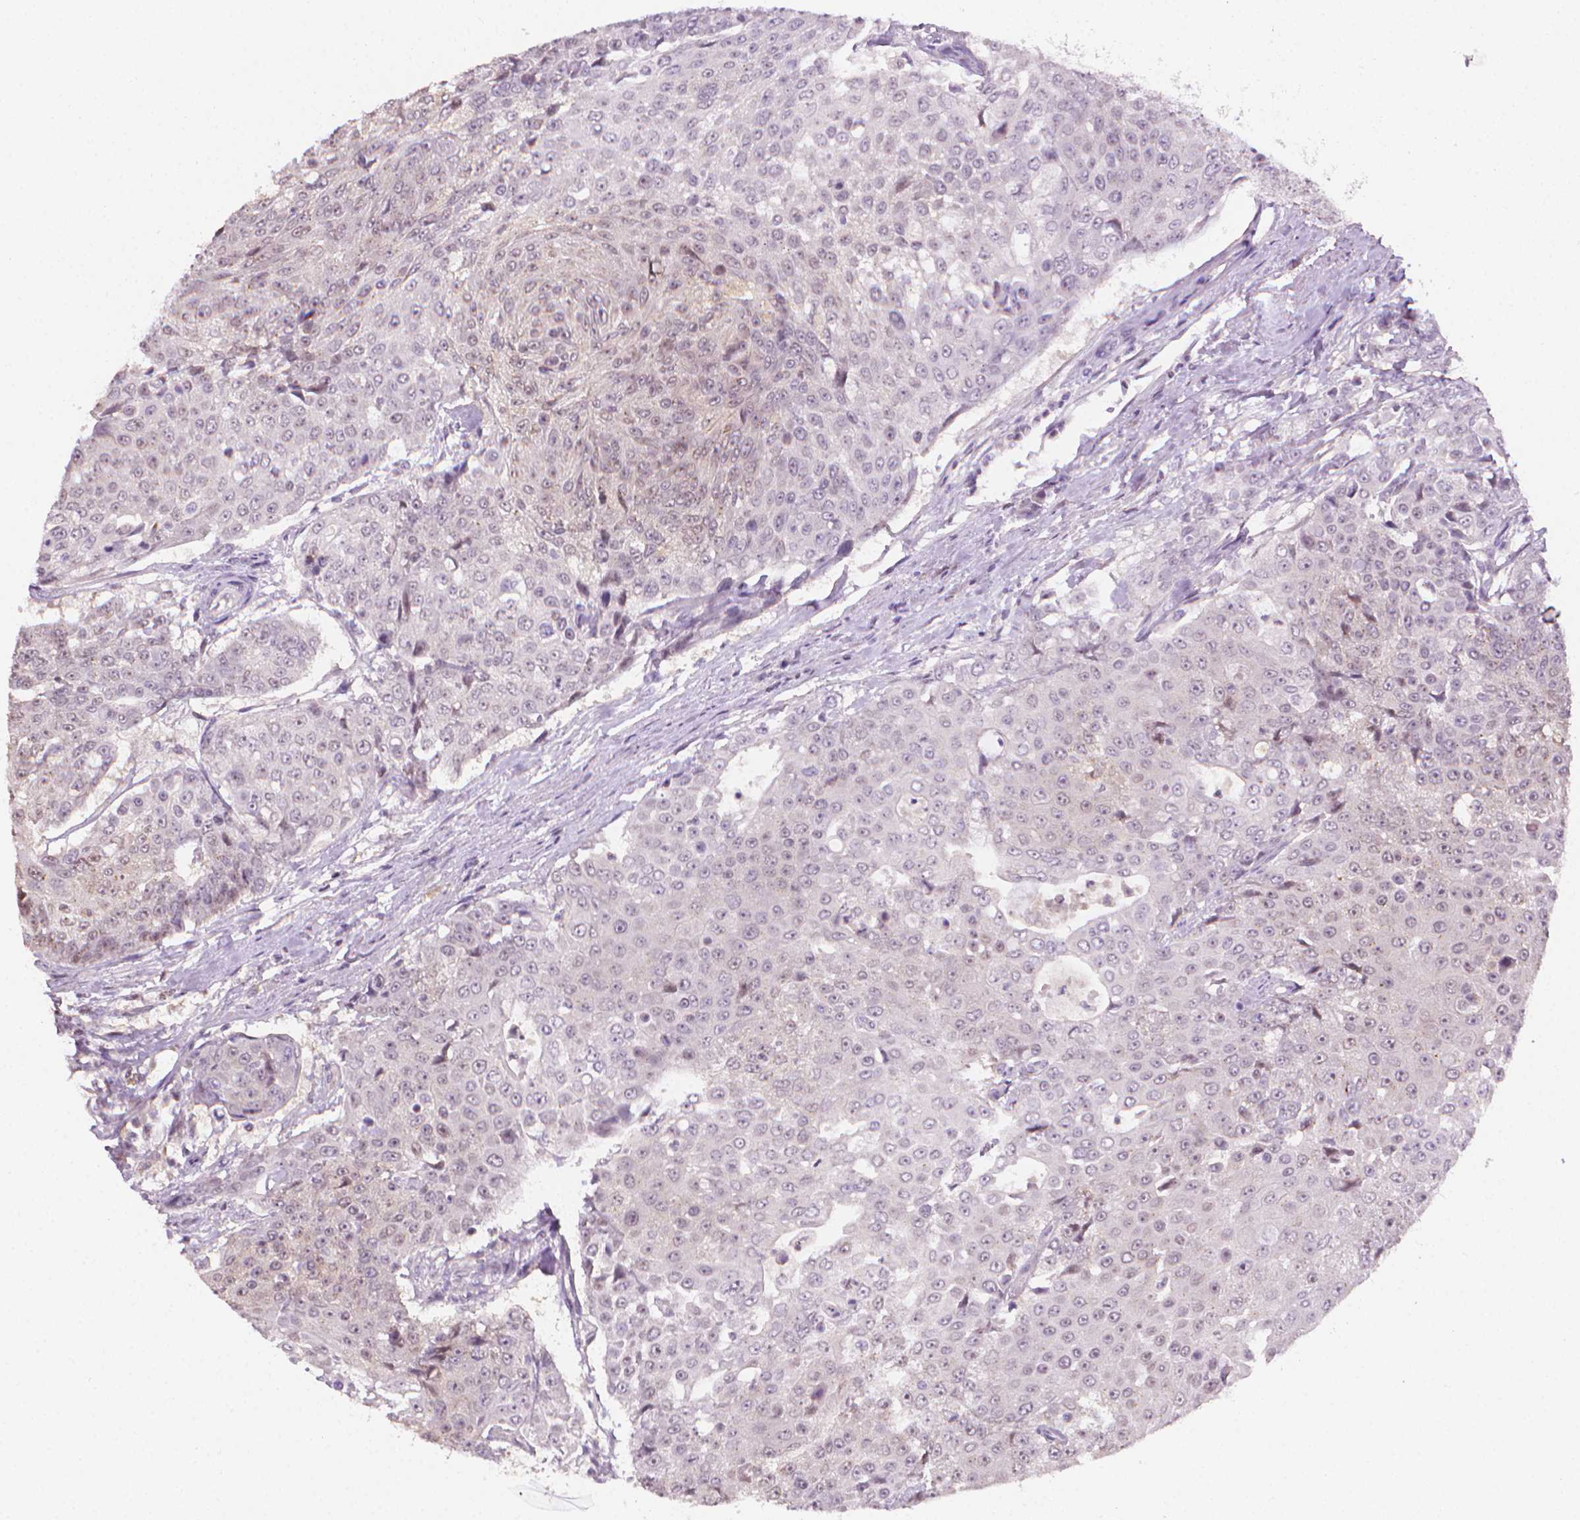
{"staining": {"intensity": "negative", "quantity": "none", "location": "none"}, "tissue": "urothelial cancer", "cell_type": "Tumor cells", "image_type": "cancer", "snomed": [{"axis": "morphology", "description": "Urothelial carcinoma, High grade"}, {"axis": "topography", "description": "Urinary bladder"}], "caption": "Immunohistochemistry of human urothelial cancer displays no expression in tumor cells.", "gene": "NCAN", "patient": {"sex": "female", "age": 63}}